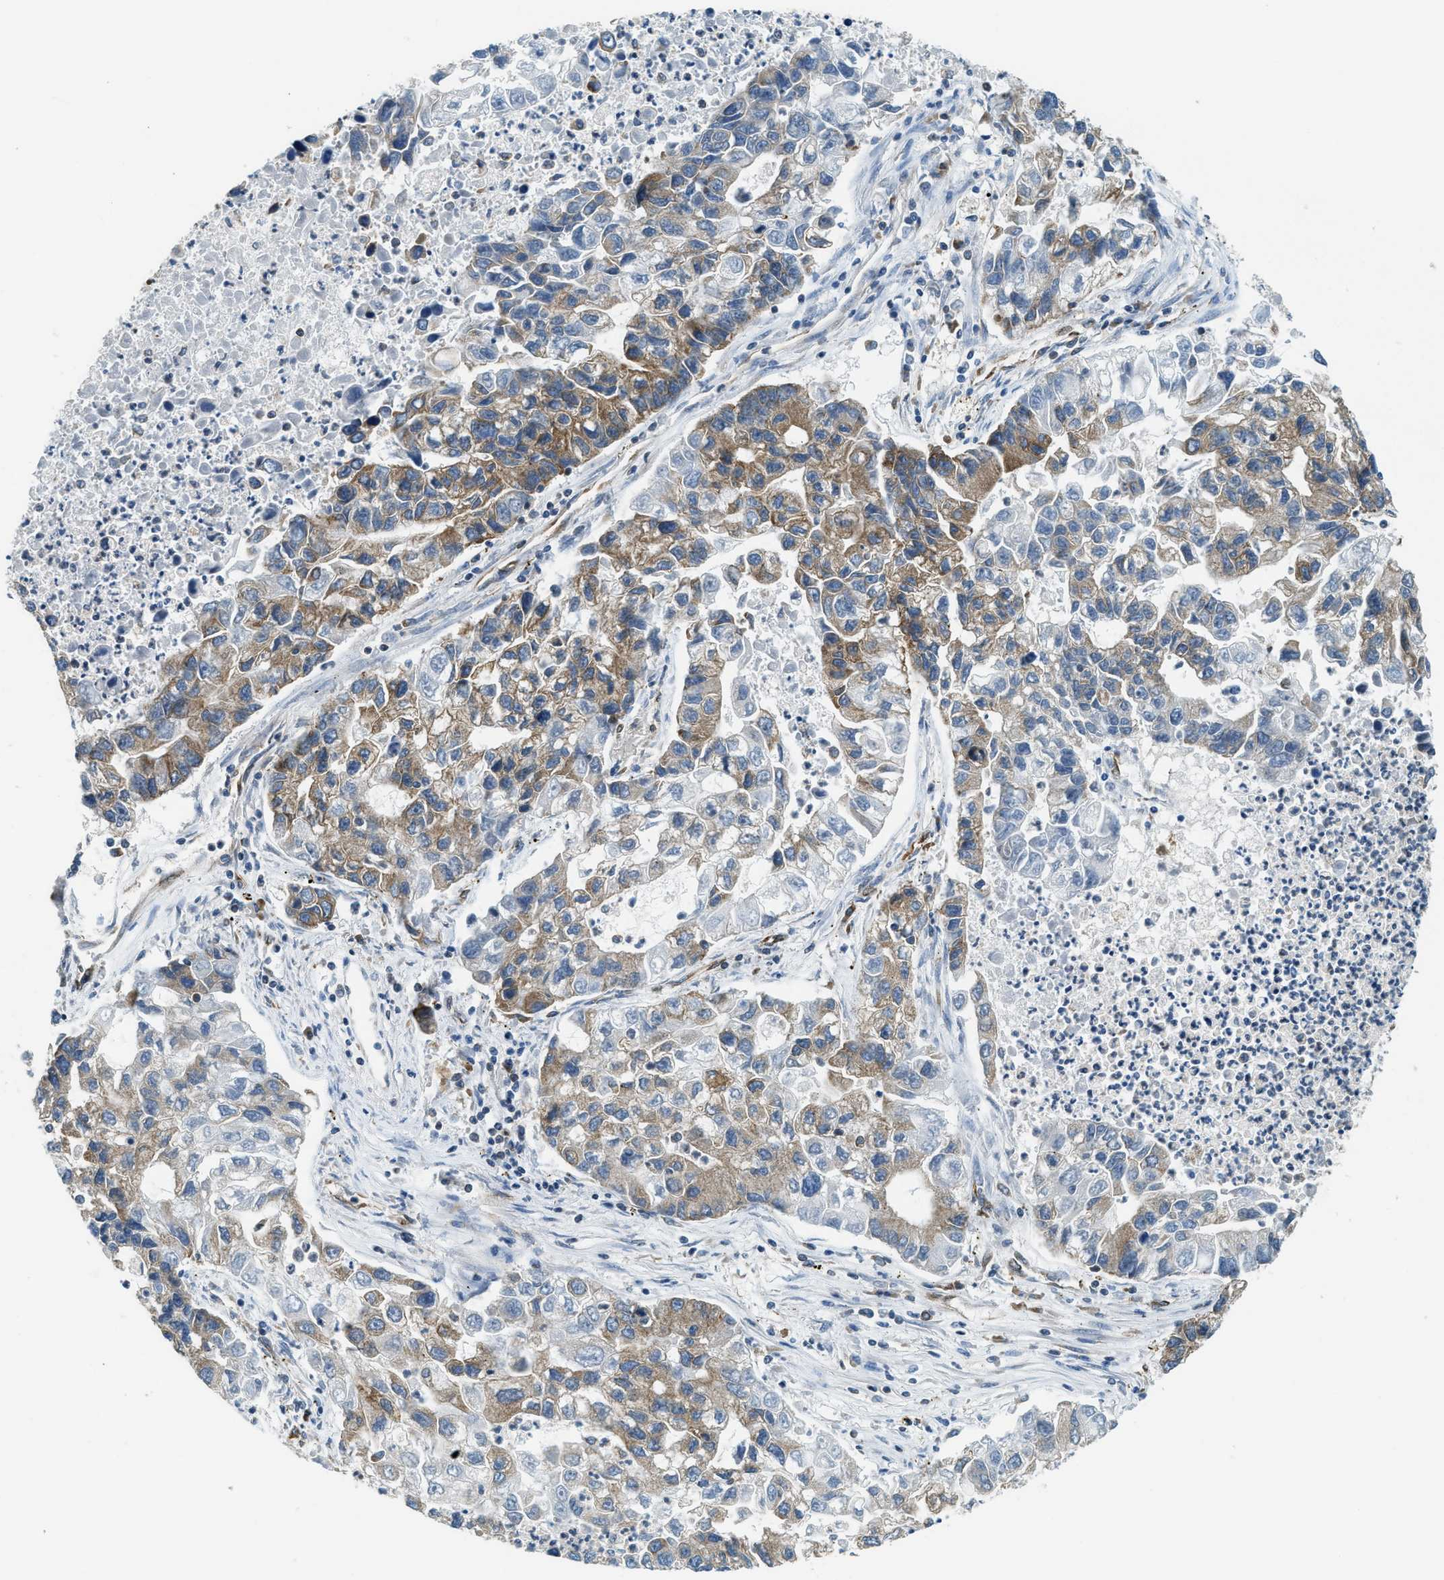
{"staining": {"intensity": "moderate", "quantity": ">75%", "location": "cytoplasmic/membranous"}, "tissue": "lung cancer", "cell_type": "Tumor cells", "image_type": "cancer", "snomed": [{"axis": "morphology", "description": "Adenocarcinoma, NOS"}, {"axis": "topography", "description": "Lung"}], "caption": "Protein staining reveals moderate cytoplasmic/membranous staining in about >75% of tumor cells in lung cancer.", "gene": "BCAP31", "patient": {"sex": "female", "age": 51}}